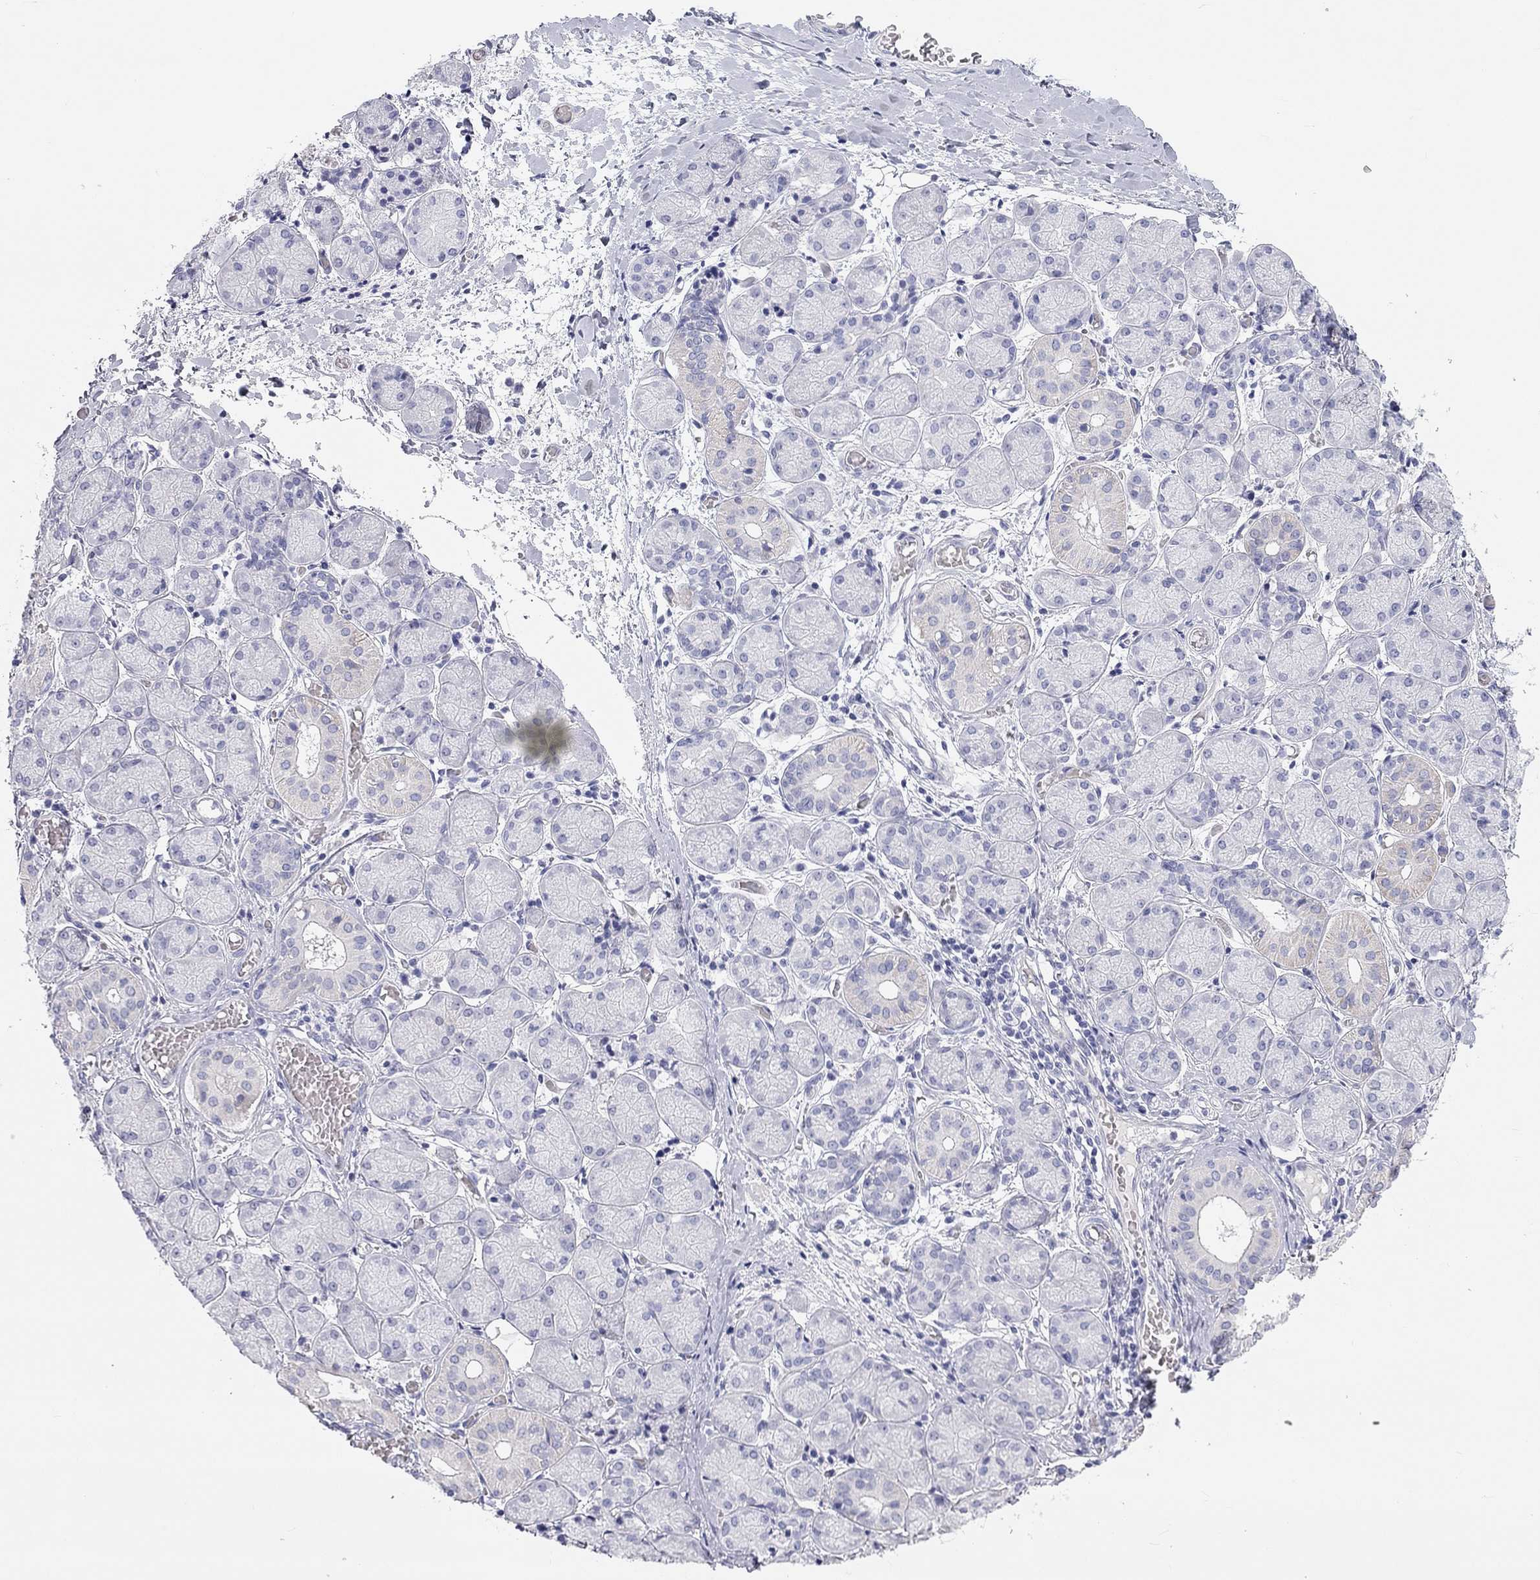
{"staining": {"intensity": "negative", "quantity": "none", "location": "none"}, "tissue": "salivary gland", "cell_type": "Glandular cells", "image_type": "normal", "snomed": [{"axis": "morphology", "description": "Normal tissue, NOS"}, {"axis": "topography", "description": "Salivary gland"}, {"axis": "topography", "description": "Peripheral nerve tissue"}], "caption": "The micrograph exhibits no staining of glandular cells in benign salivary gland. Nuclei are stained in blue.", "gene": "PCDHGC5", "patient": {"sex": "female", "age": 24}}